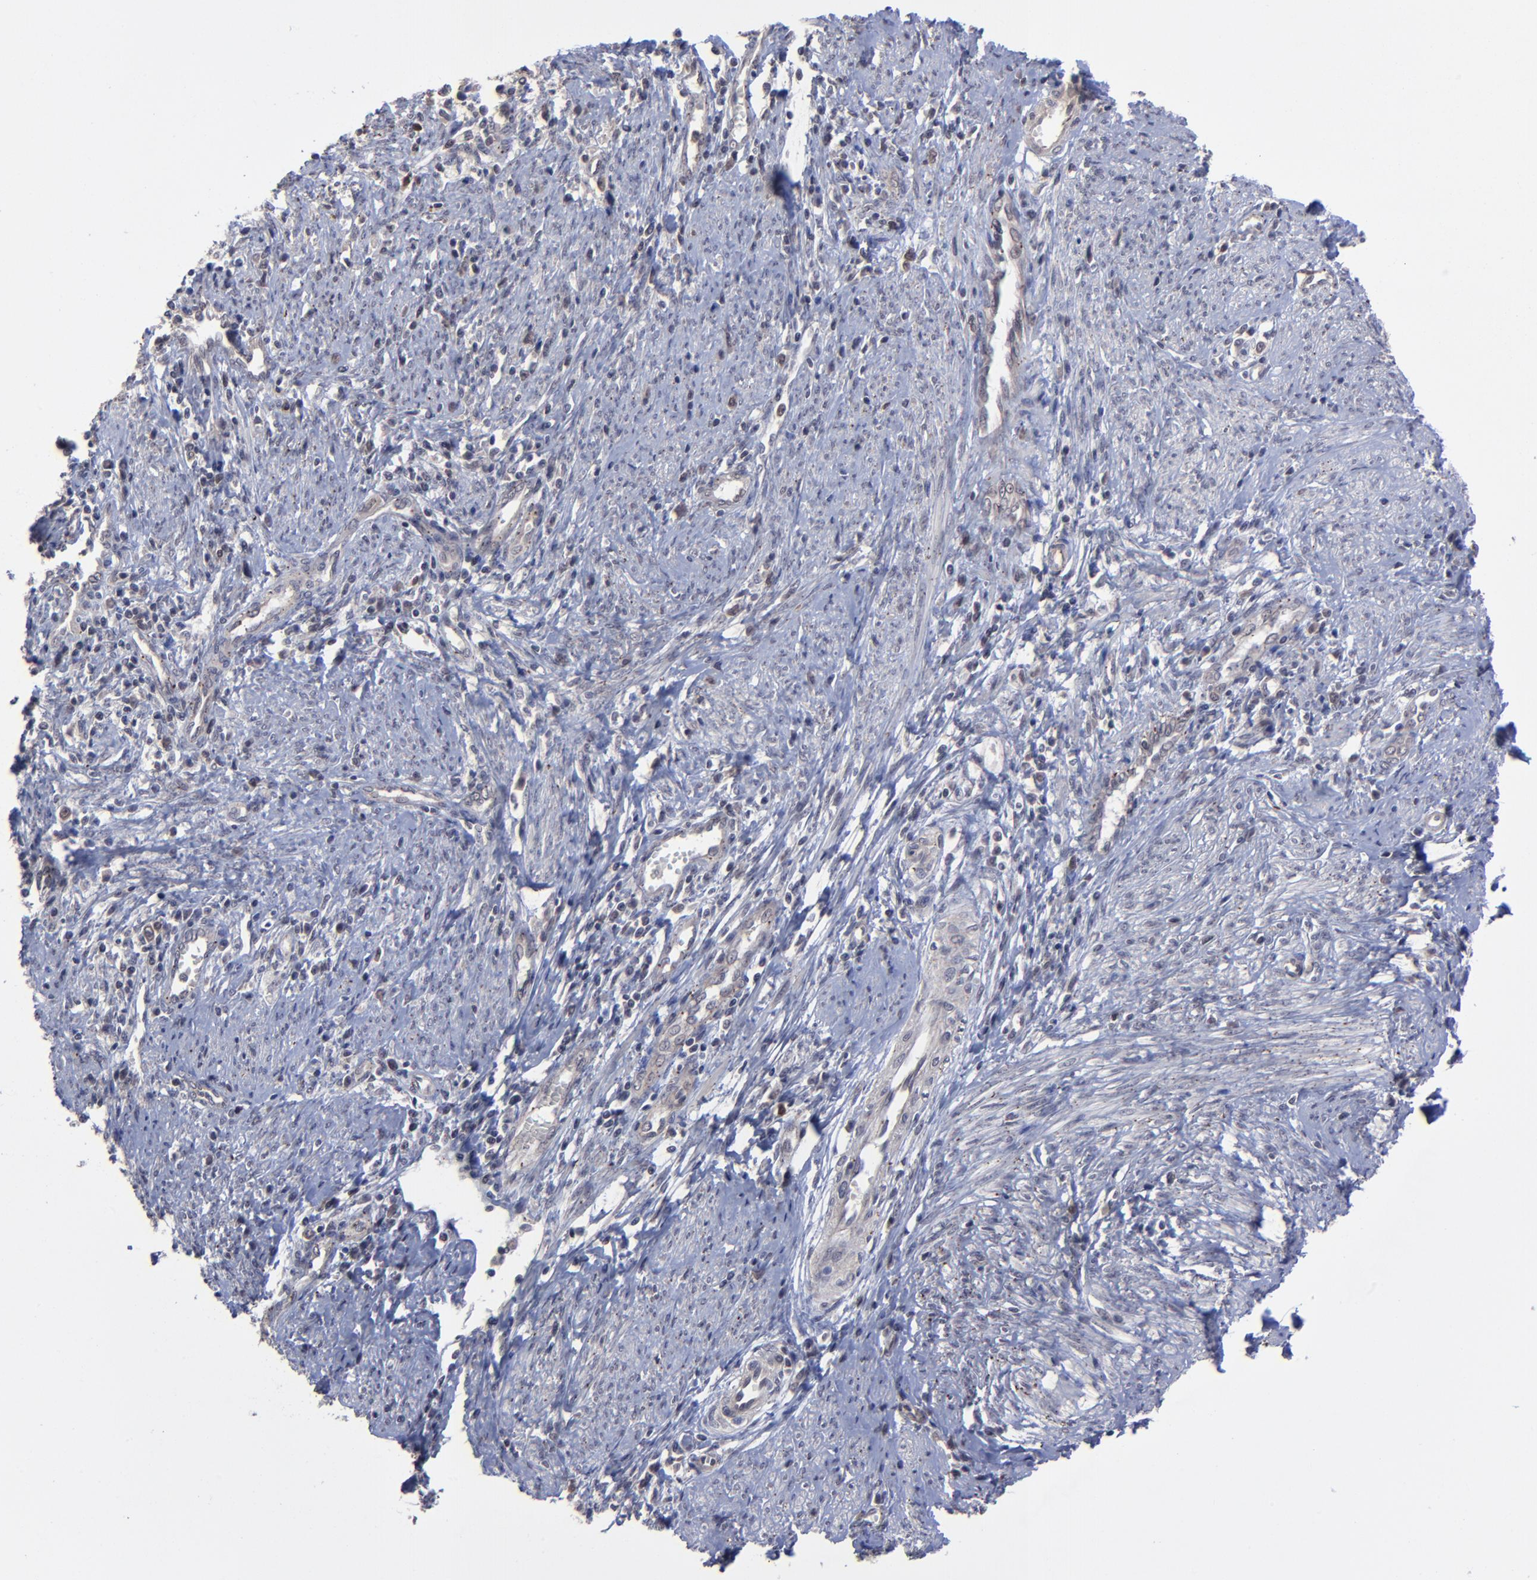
{"staining": {"intensity": "weak", "quantity": "<25%", "location": "nuclear"}, "tissue": "cervical cancer", "cell_type": "Tumor cells", "image_type": "cancer", "snomed": [{"axis": "morphology", "description": "Adenocarcinoma, NOS"}, {"axis": "topography", "description": "Cervix"}], "caption": "This photomicrograph is of cervical adenocarcinoma stained with IHC to label a protein in brown with the nuclei are counter-stained blue. There is no expression in tumor cells.", "gene": "ZNF419", "patient": {"sex": "female", "age": 36}}